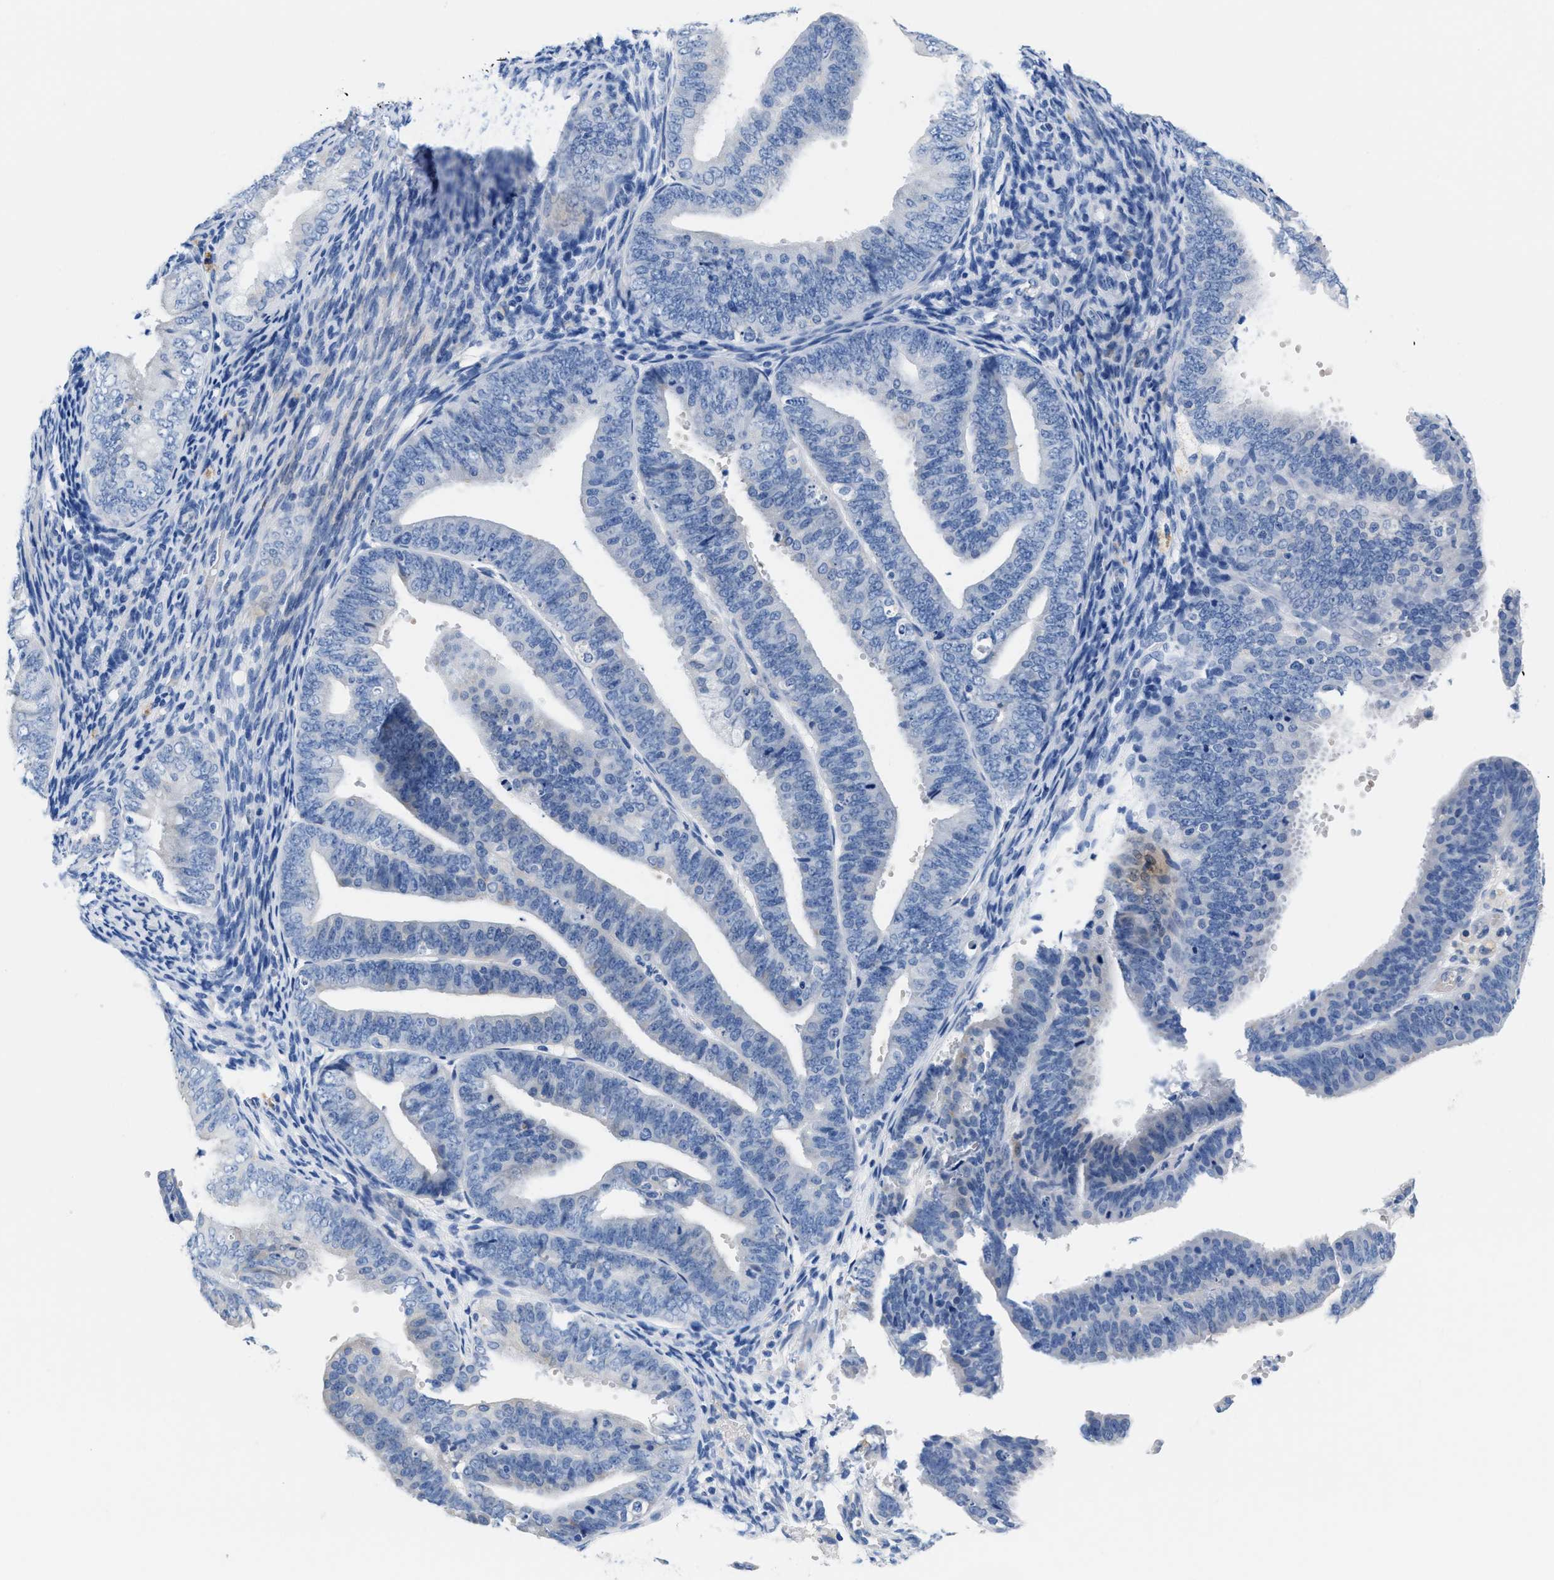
{"staining": {"intensity": "negative", "quantity": "none", "location": "none"}, "tissue": "endometrial cancer", "cell_type": "Tumor cells", "image_type": "cancer", "snomed": [{"axis": "morphology", "description": "Adenocarcinoma, NOS"}, {"axis": "topography", "description": "Endometrium"}], "caption": "An image of endometrial adenocarcinoma stained for a protein reveals no brown staining in tumor cells. The staining is performed using DAB (3,3'-diaminobenzidine) brown chromogen with nuclei counter-stained in using hematoxylin.", "gene": "SLFN13", "patient": {"sex": "female", "age": 63}}